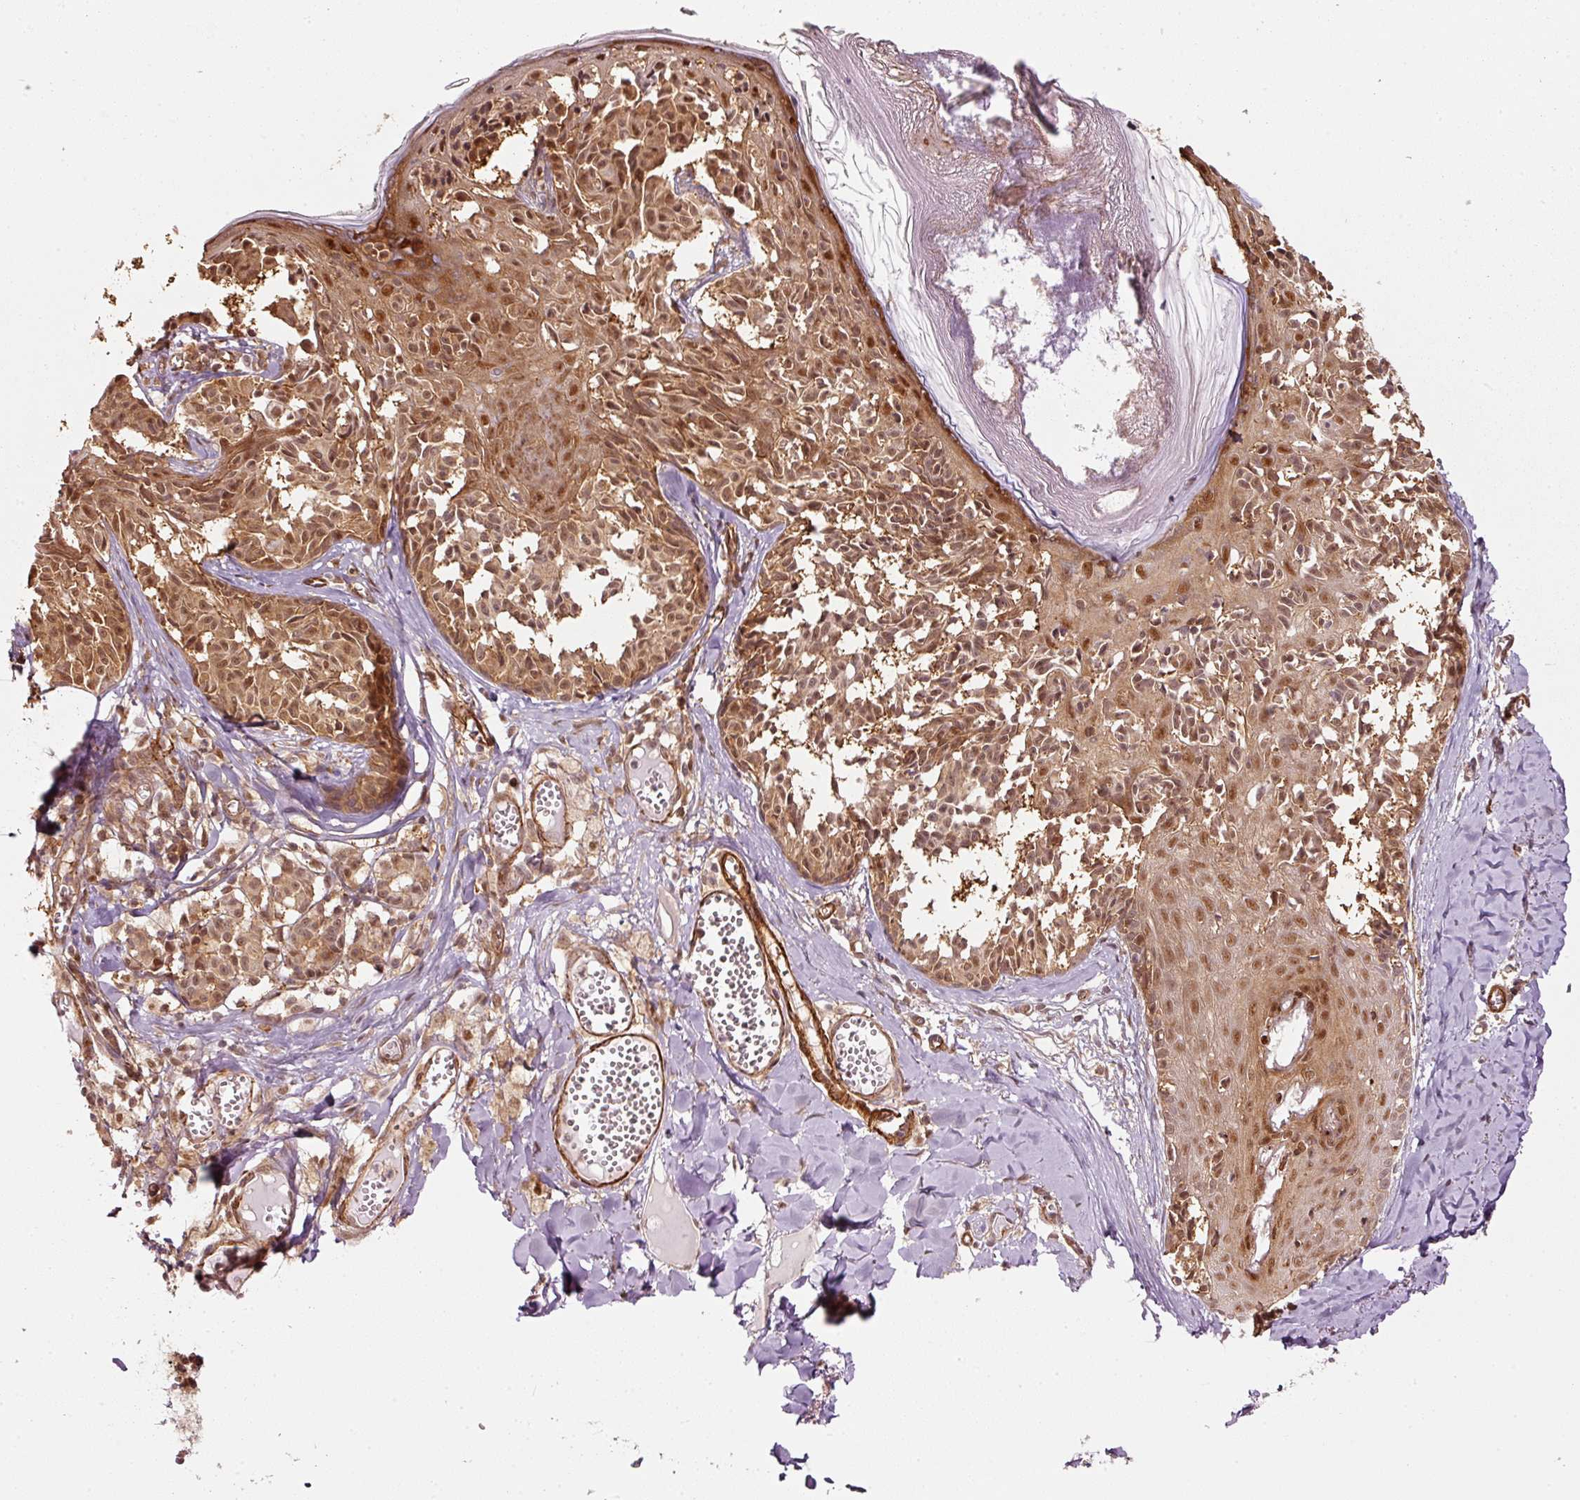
{"staining": {"intensity": "moderate", "quantity": ">75%", "location": "cytoplasmic/membranous,nuclear"}, "tissue": "melanoma", "cell_type": "Tumor cells", "image_type": "cancer", "snomed": [{"axis": "morphology", "description": "Malignant melanoma, NOS"}, {"axis": "topography", "description": "Skin"}], "caption": "High-power microscopy captured an IHC image of melanoma, revealing moderate cytoplasmic/membranous and nuclear expression in approximately >75% of tumor cells.", "gene": "PSMD1", "patient": {"sex": "female", "age": 43}}